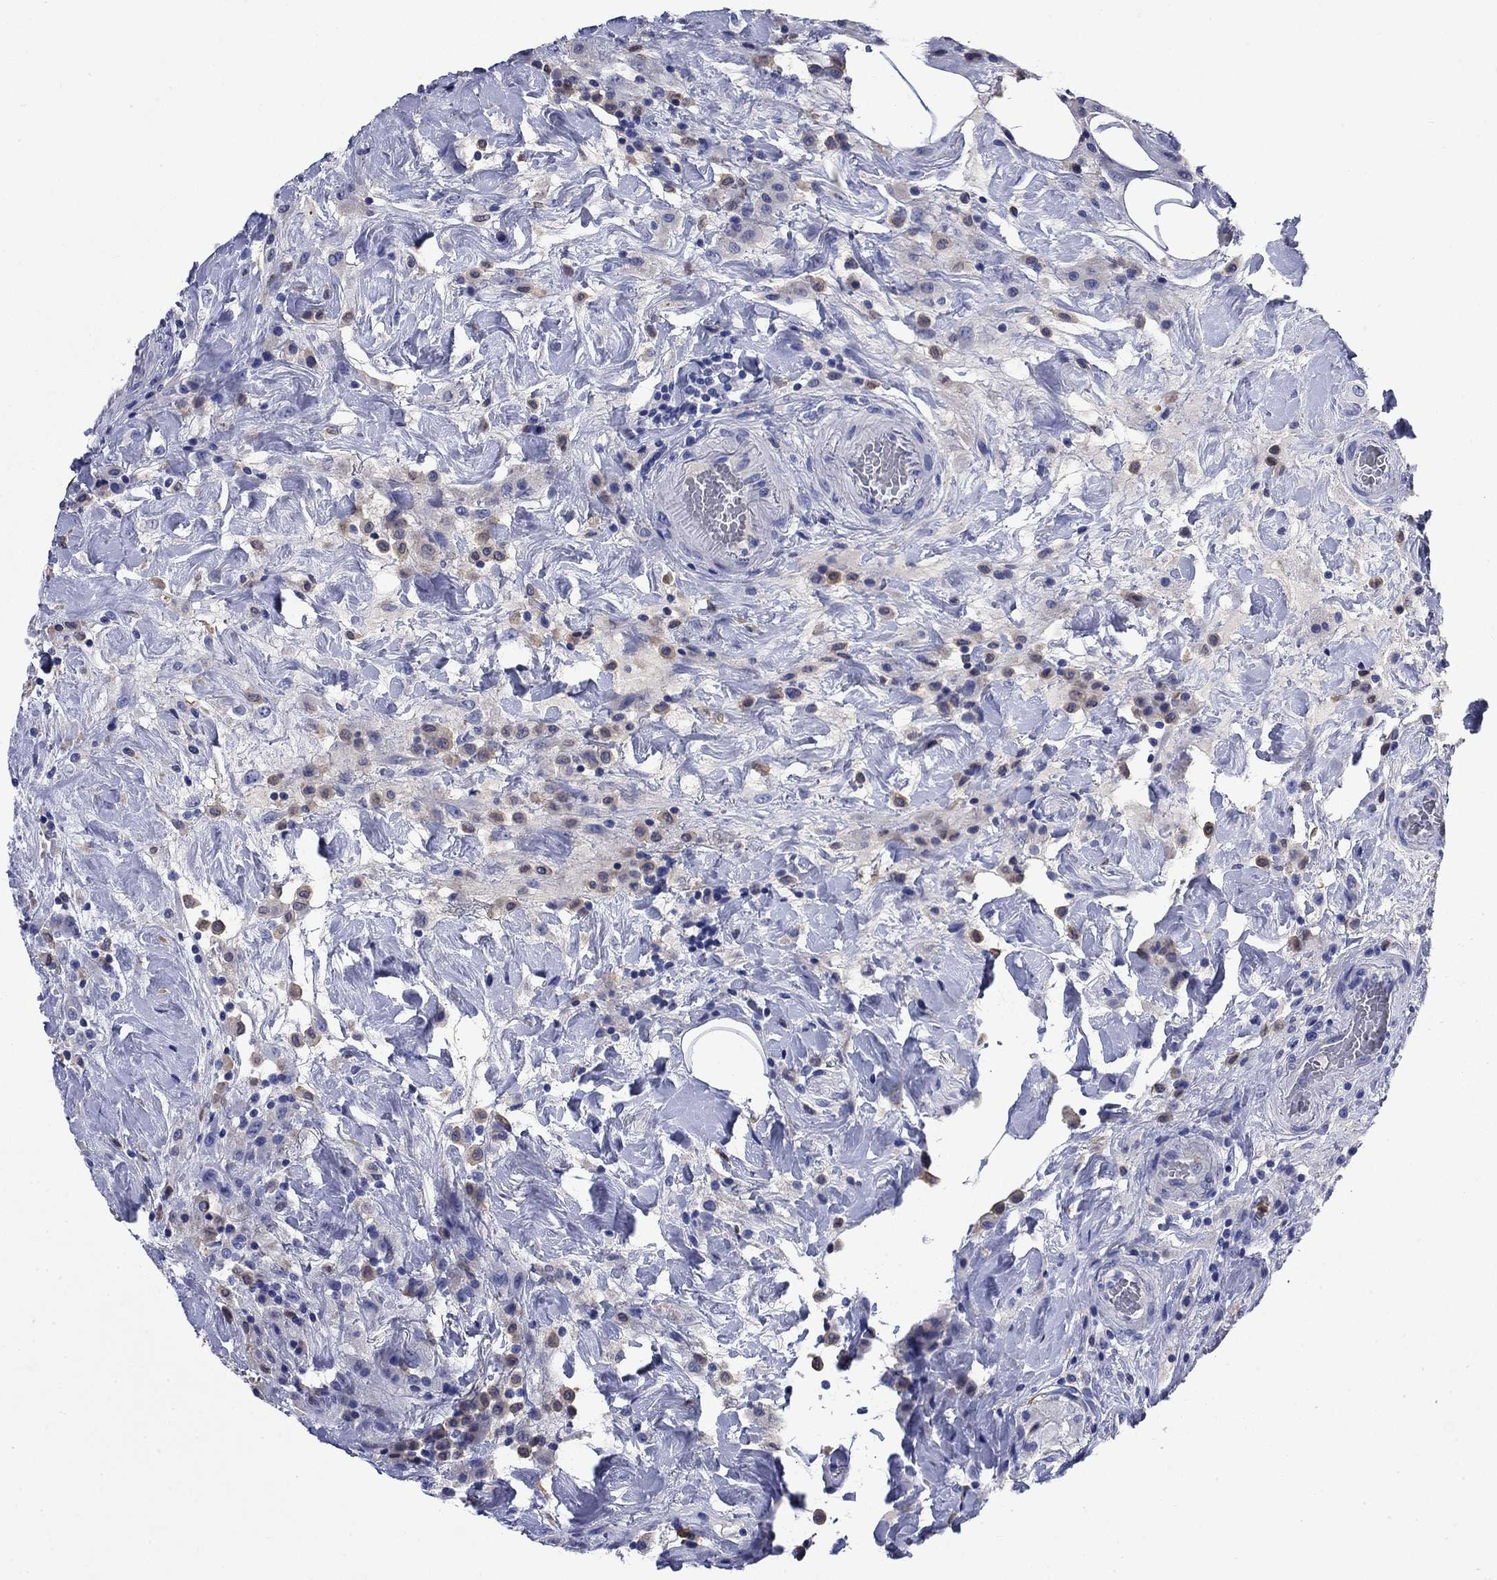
{"staining": {"intensity": "negative", "quantity": "none", "location": "none"}, "tissue": "colorectal cancer", "cell_type": "Tumor cells", "image_type": "cancer", "snomed": [{"axis": "morphology", "description": "Adenocarcinoma, NOS"}, {"axis": "topography", "description": "Colon"}], "caption": "This is a histopathology image of immunohistochemistry (IHC) staining of adenocarcinoma (colorectal), which shows no staining in tumor cells.", "gene": "TFR2", "patient": {"sex": "female", "age": 69}}